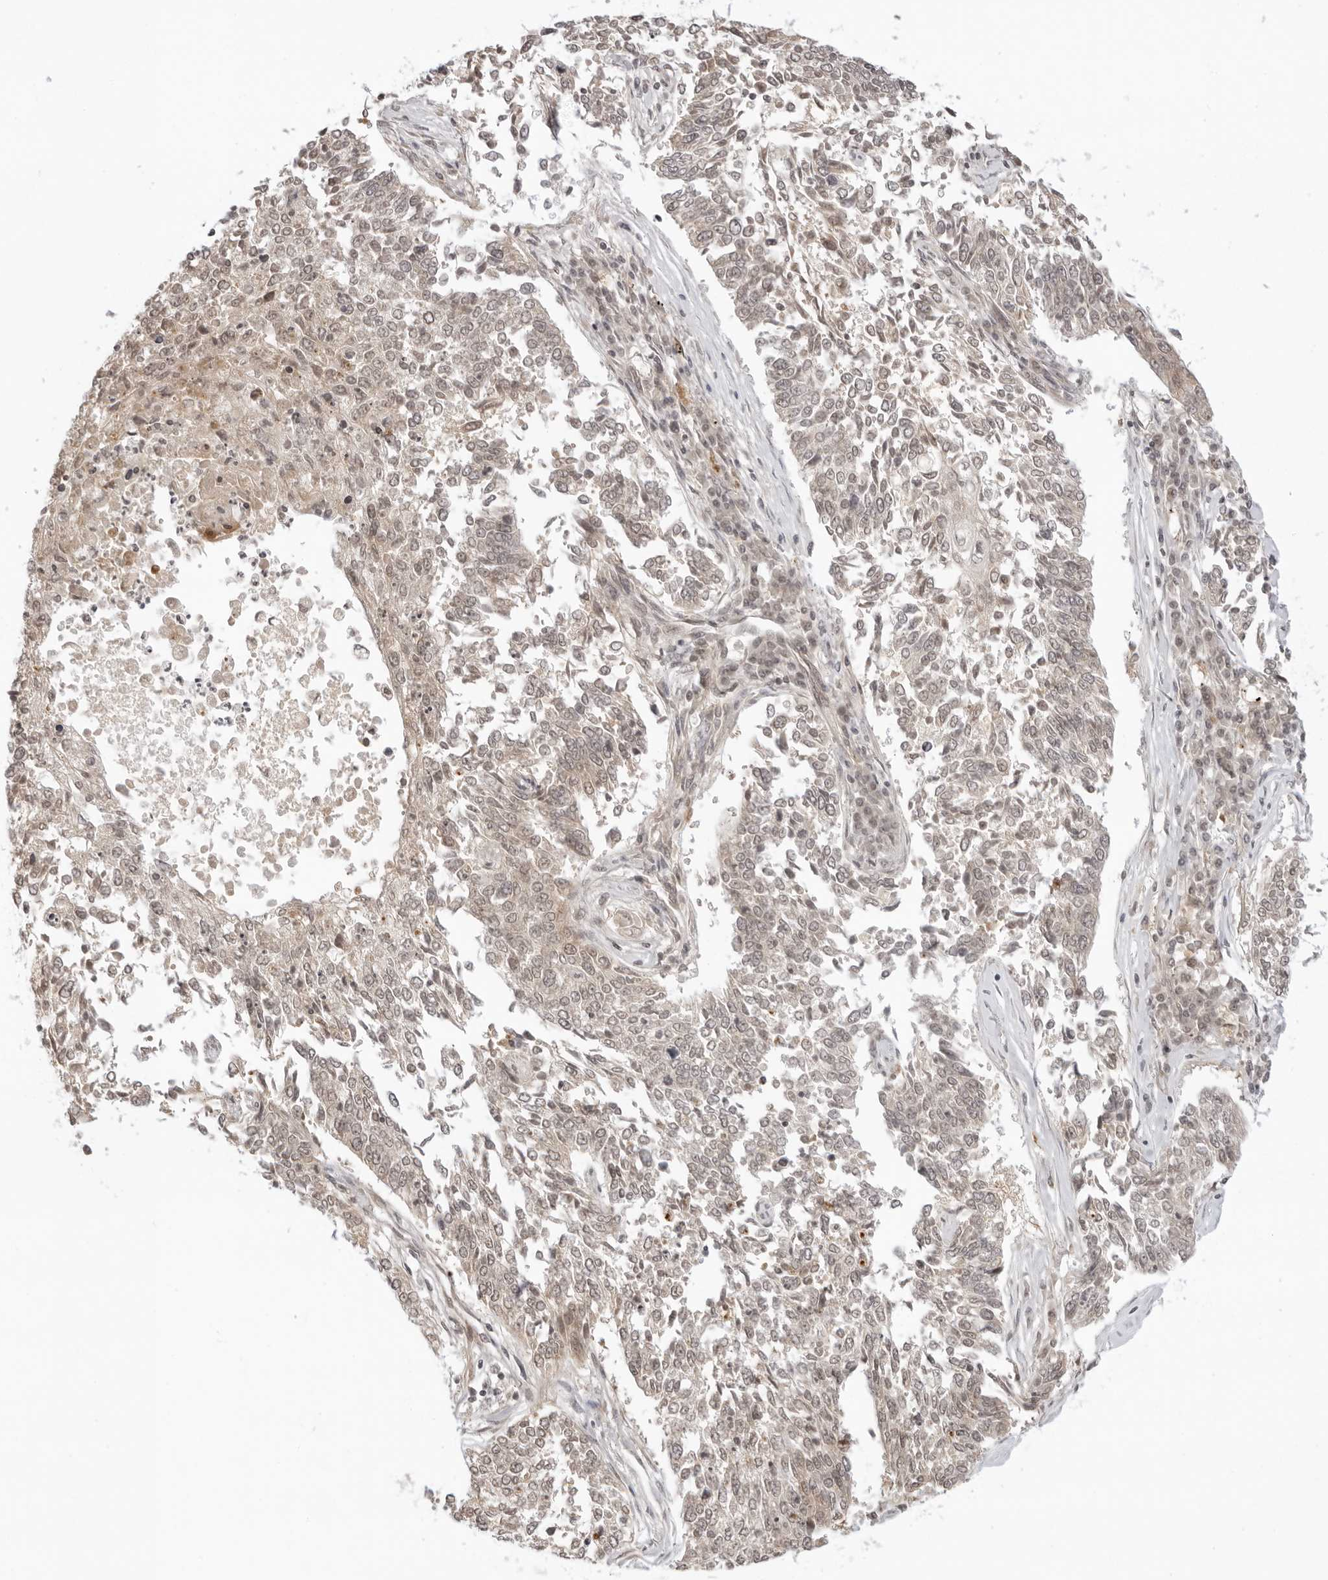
{"staining": {"intensity": "weak", "quantity": "<25%", "location": "nuclear"}, "tissue": "lung cancer", "cell_type": "Tumor cells", "image_type": "cancer", "snomed": [{"axis": "morphology", "description": "Normal tissue, NOS"}, {"axis": "morphology", "description": "Squamous cell carcinoma, NOS"}, {"axis": "topography", "description": "Cartilage tissue"}, {"axis": "topography", "description": "Bronchus"}, {"axis": "topography", "description": "Lung"}], "caption": "IHC micrograph of neoplastic tissue: human lung cancer (squamous cell carcinoma) stained with DAB (3,3'-diaminobenzidine) reveals no significant protein expression in tumor cells. (Stains: DAB (3,3'-diaminobenzidine) IHC with hematoxylin counter stain, Microscopy: brightfield microscopy at high magnification).", "gene": "PRRC2C", "patient": {"sex": "female", "age": 49}}